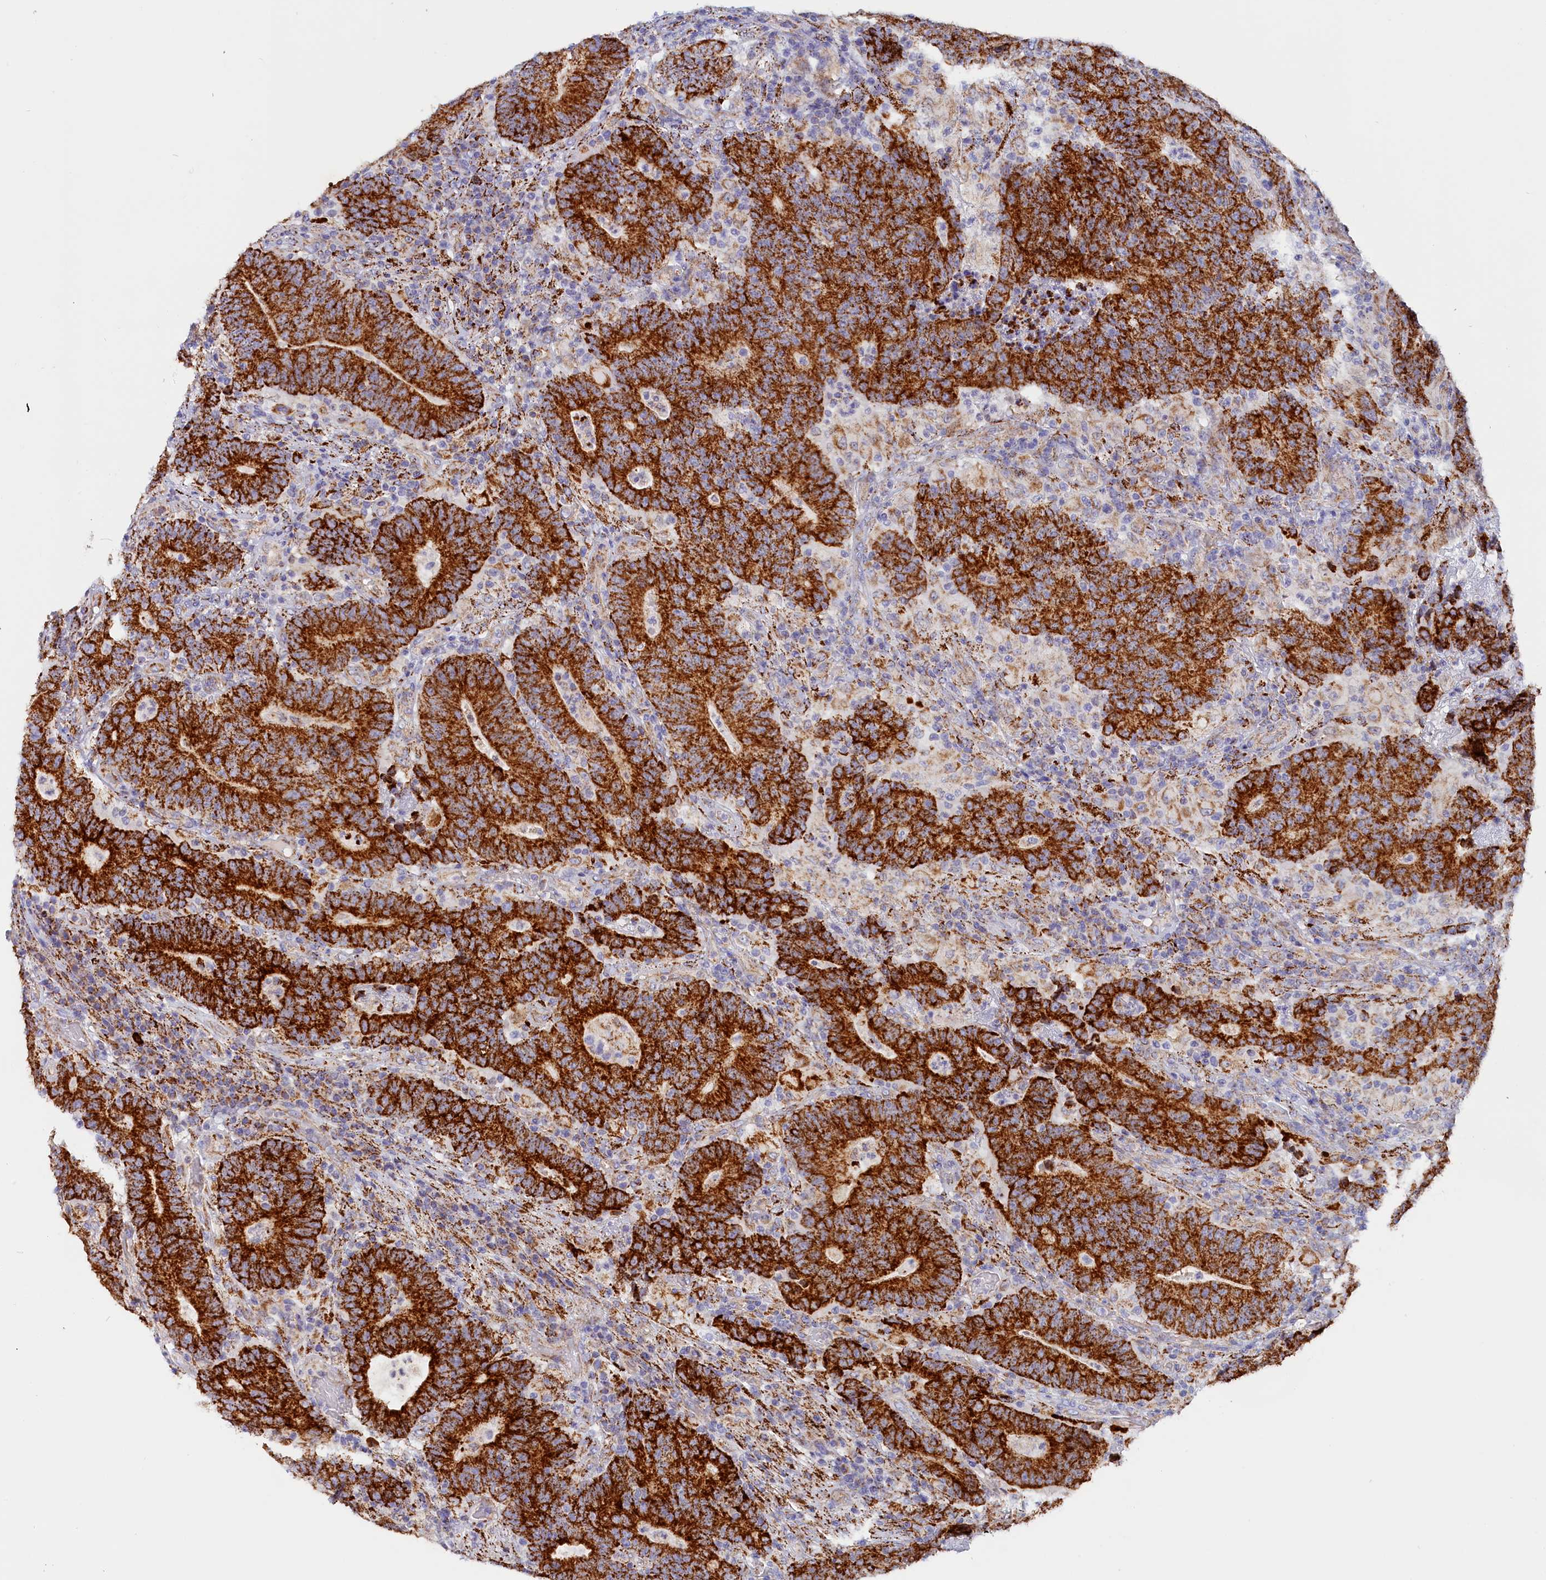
{"staining": {"intensity": "strong", "quantity": ">75%", "location": "cytoplasmic/membranous"}, "tissue": "colorectal cancer", "cell_type": "Tumor cells", "image_type": "cancer", "snomed": [{"axis": "morphology", "description": "Normal tissue, NOS"}, {"axis": "morphology", "description": "Adenocarcinoma, NOS"}, {"axis": "topography", "description": "Colon"}], "caption": "Immunohistochemistry (IHC) histopathology image of neoplastic tissue: human colorectal adenocarcinoma stained using immunohistochemistry shows high levels of strong protein expression localized specifically in the cytoplasmic/membranous of tumor cells, appearing as a cytoplasmic/membranous brown color.", "gene": "AKTIP", "patient": {"sex": "female", "age": 75}}